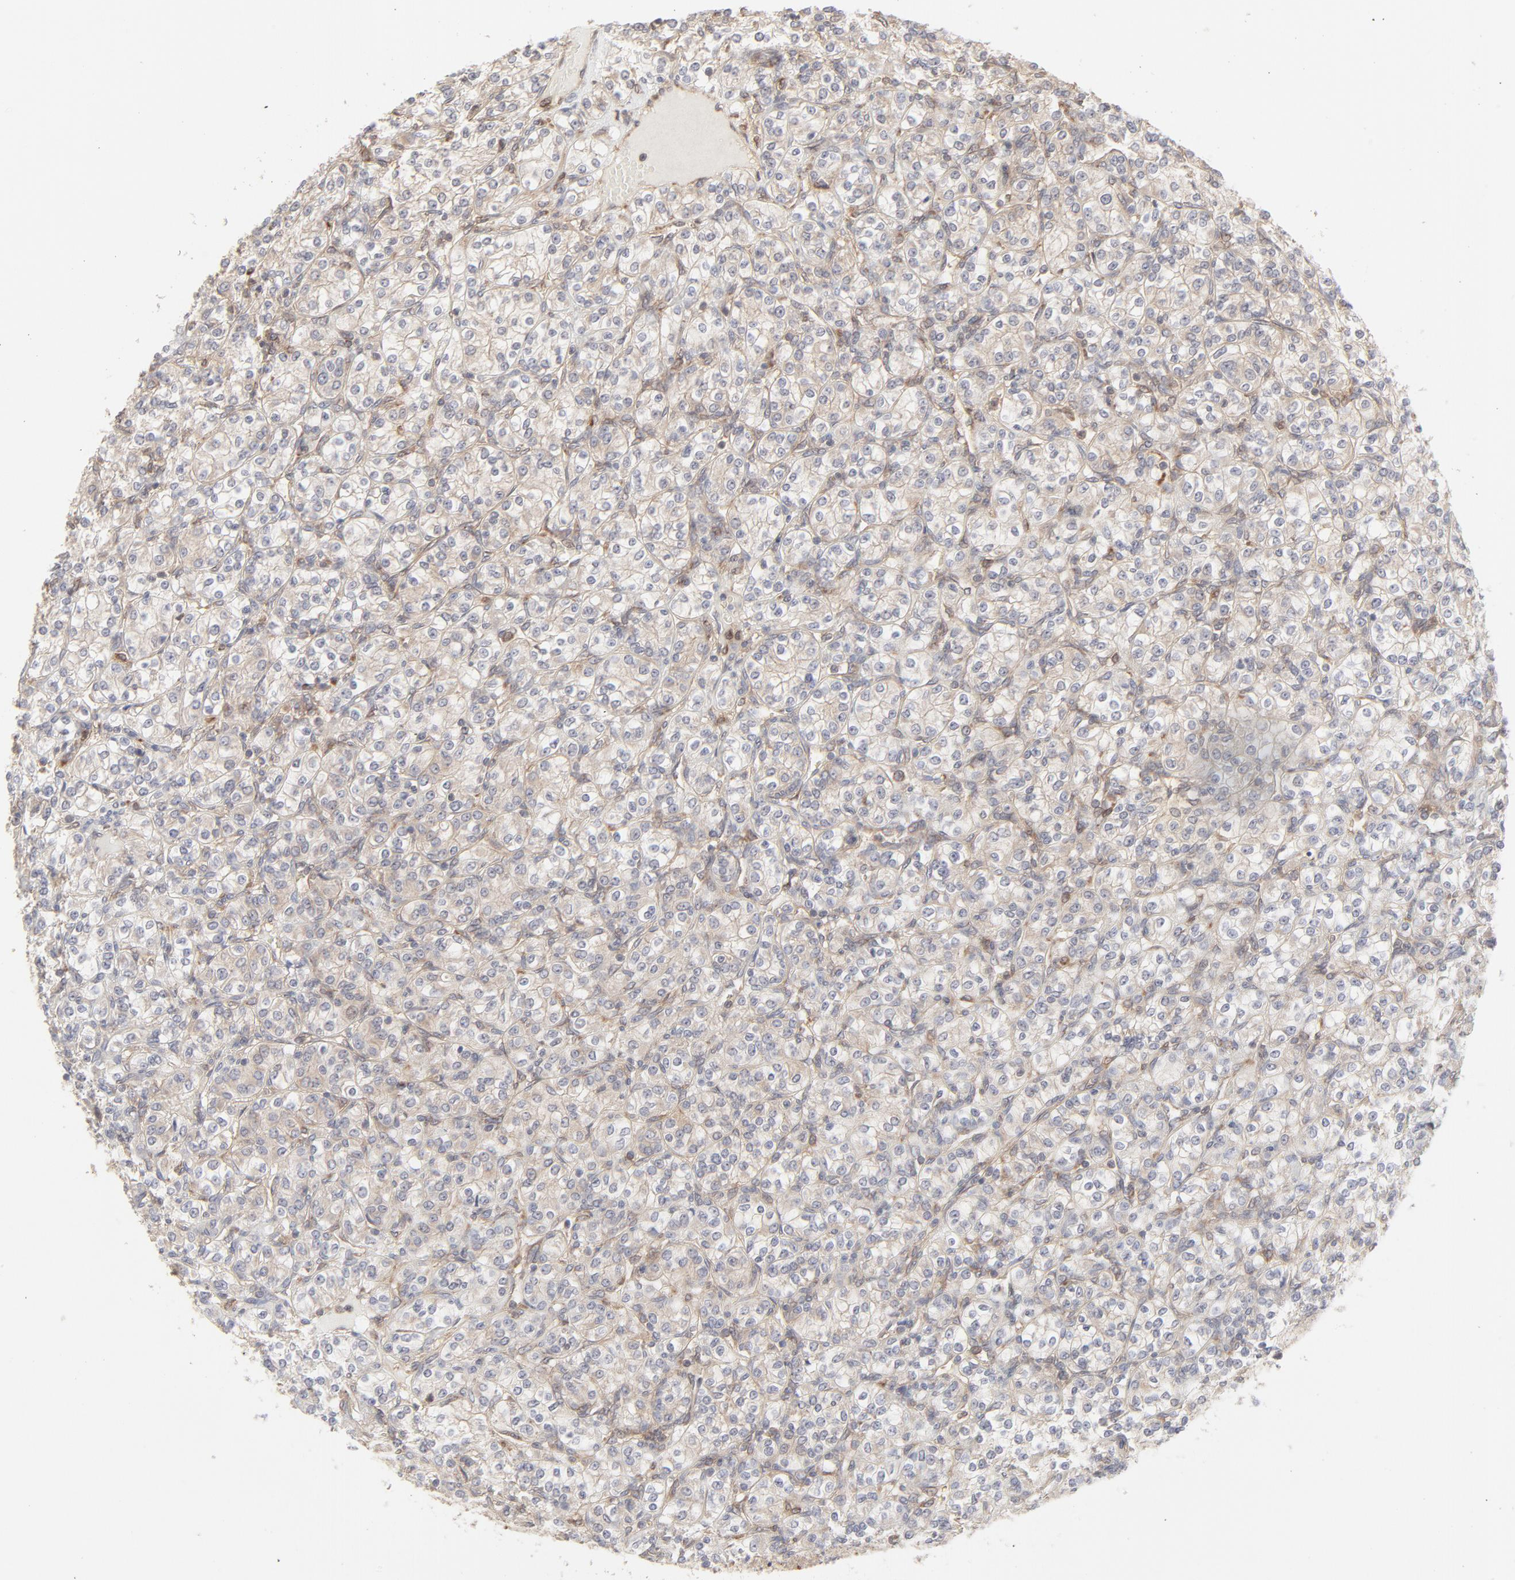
{"staining": {"intensity": "weak", "quantity": "<25%", "location": "cytoplasmic/membranous"}, "tissue": "renal cancer", "cell_type": "Tumor cells", "image_type": "cancer", "snomed": [{"axis": "morphology", "description": "Adenocarcinoma, NOS"}, {"axis": "topography", "description": "Kidney"}], "caption": "Protein analysis of renal cancer demonstrates no significant staining in tumor cells. (DAB (3,3'-diaminobenzidine) immunohistochemistry (IHC), high magnification).", "gene": "RAB5C", "patient": {"sex": "male", "age": 77}}